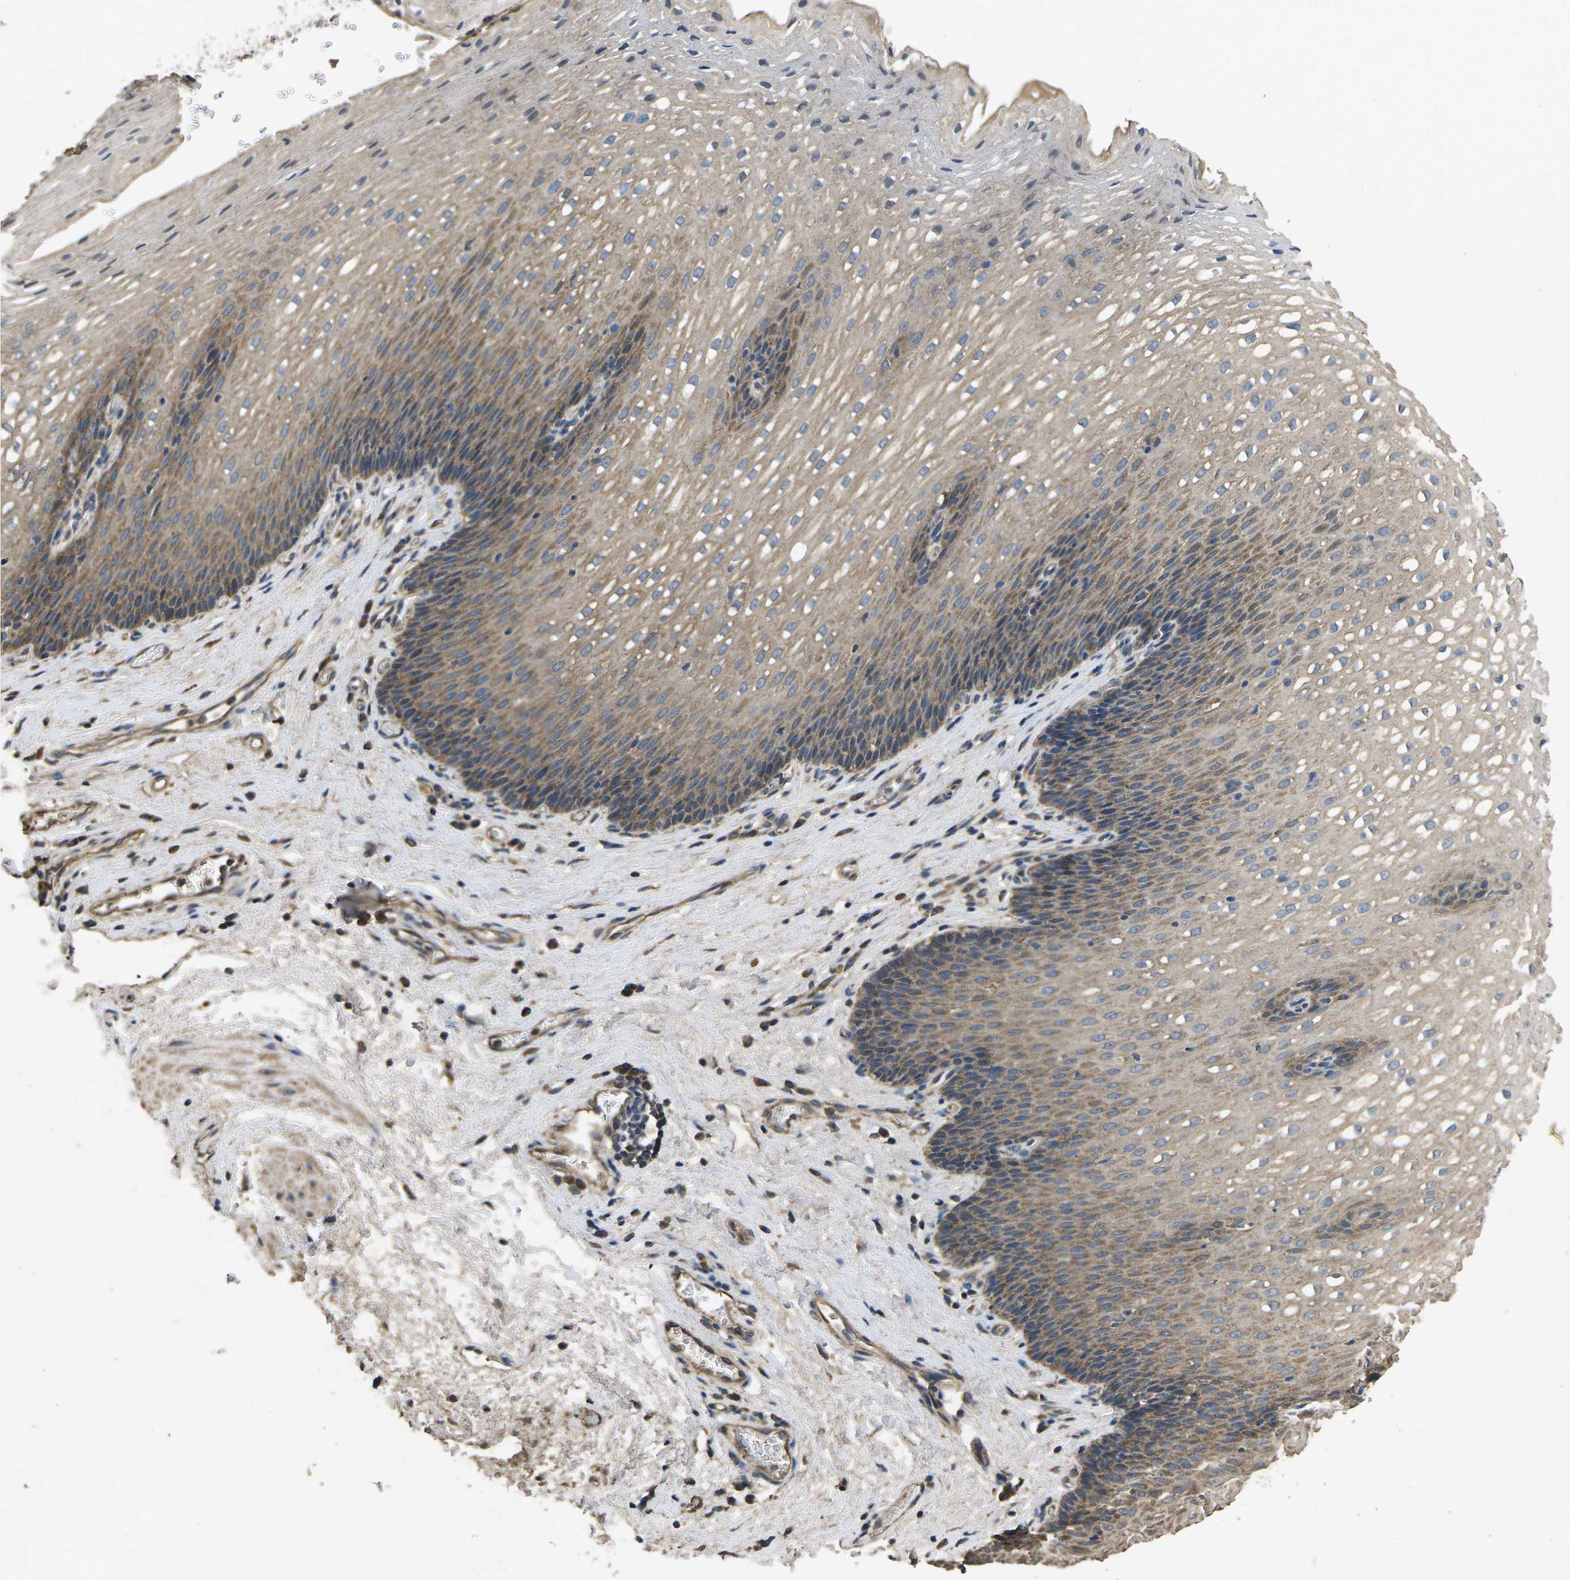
{"staining": {"intensity": "moderate", "quantity": "25%-75%", "location": "cytoplasmic/membranous"}, "tissue": "esophagus", "cell_type": "Squamous epithelial cells", "image_type": "normal", "snomed": [{"axis": "morphology", "description": "Normal tissue, NOS"}, {"axis": "topography", "description": "Esophagus"}], "caption": "Protein staining displays moderate cytoplasmic/membranous staining in about 25%-75% of squamous epithelial cells in normal esophagus. The staining was performed using DAB (3,3'-diaminobenzidine) to visualize the protein expression in brown, while the nuclei were stained in blue with hematoxylin (Magnification: 20x).", "gene": "B4GAT1", "patient": {"sex": "male", "age": 48}}